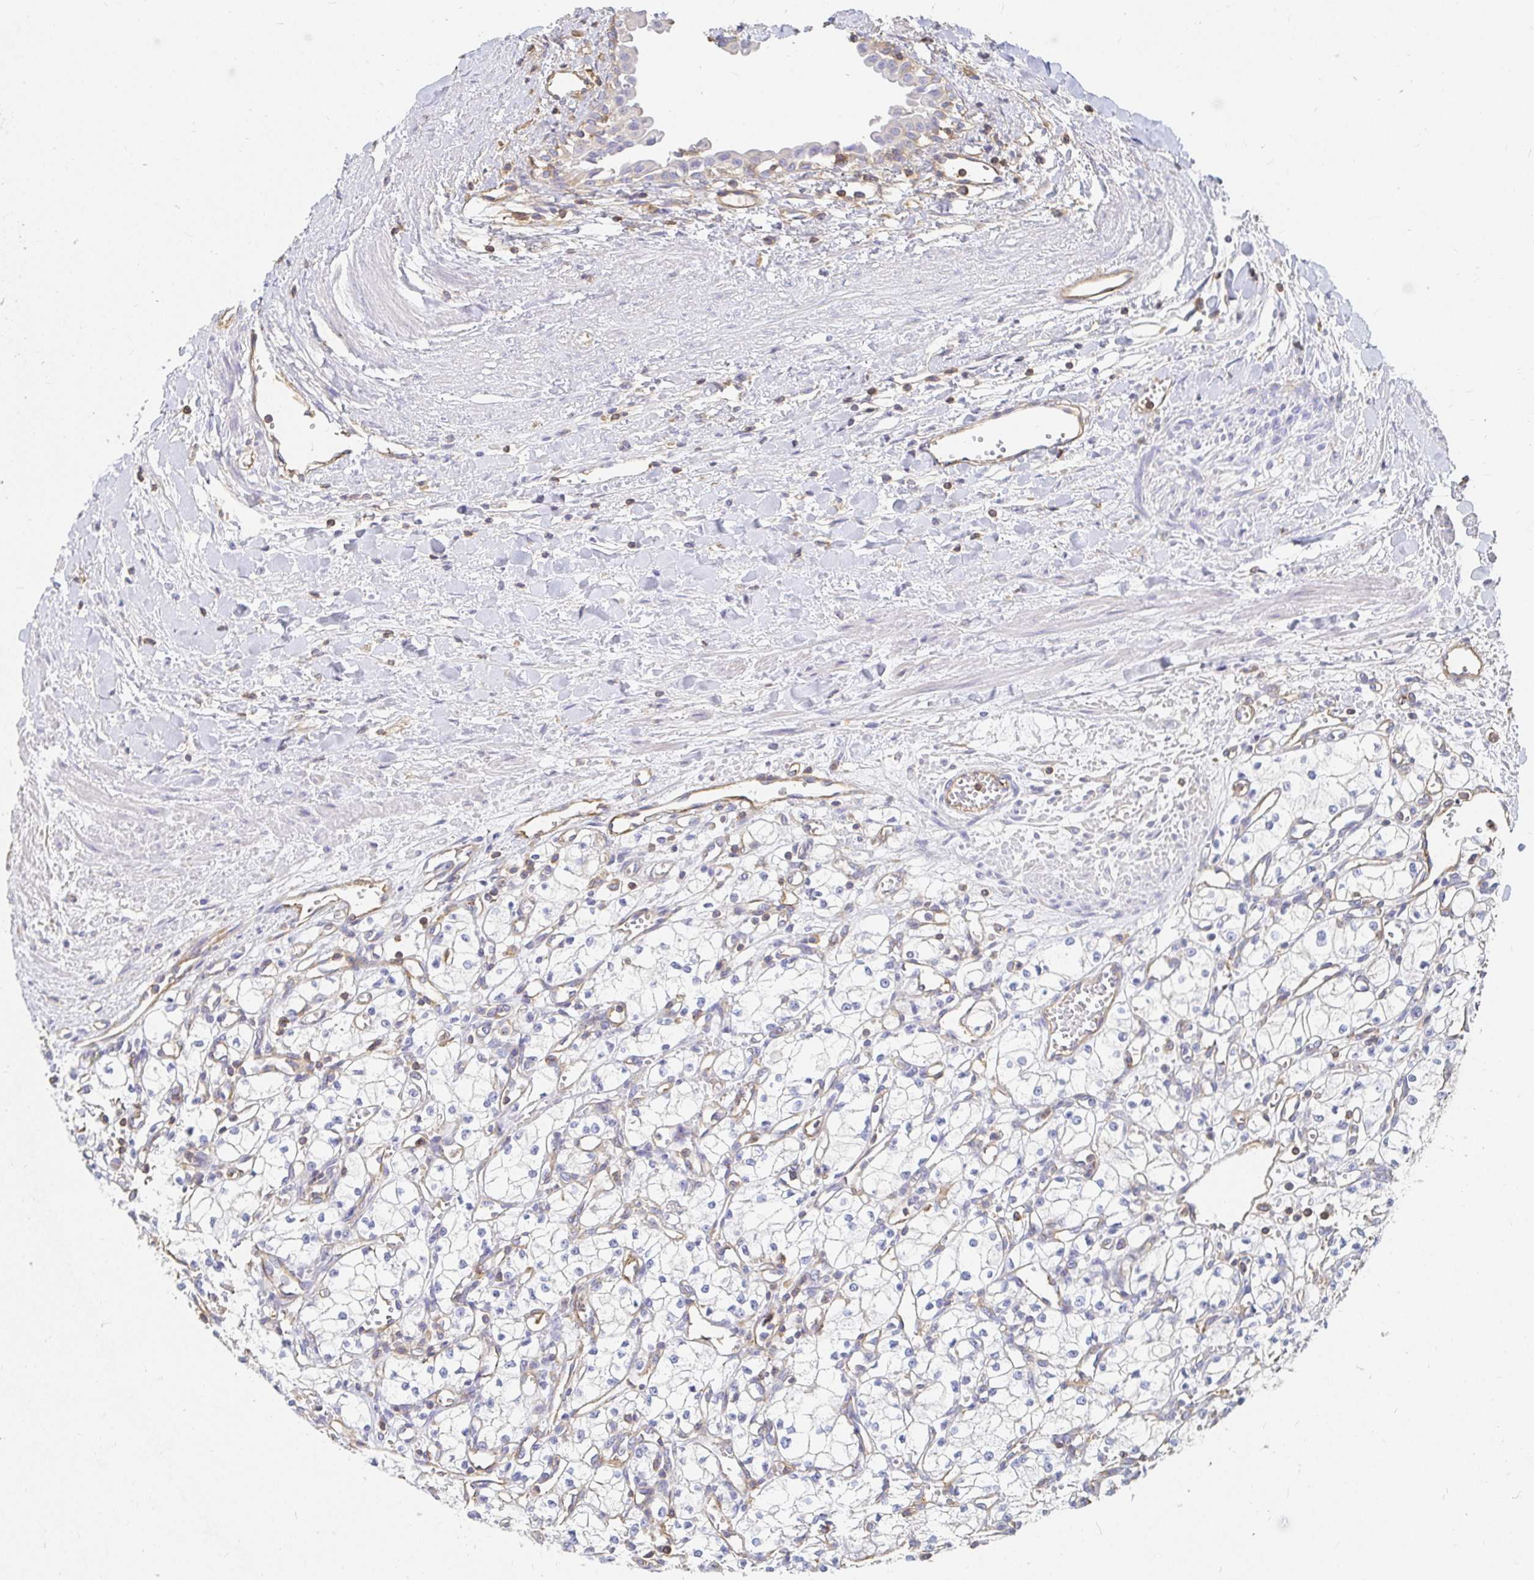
{"staining": {"intensity": "negative", "quantity": "none", "location": "none"}, "tissue": "renal cancer", "cell_type": "Tumor cells", "image_type": "cancer", "snomed": [{"axis": "morphology", "description": "Adenocarcinoma, NOS"}, {"axis": "topography", "description": "Kidney"}], "caption": "High power microscopy photomicrograph of an immunohistochemistry (IHC) histopathology image of renal cancer (adenocarcinoma), revealing no significant positivity in tumor cells.", "gene": "TSPAN19", "patient": {"sex": "male", "age": 59}}